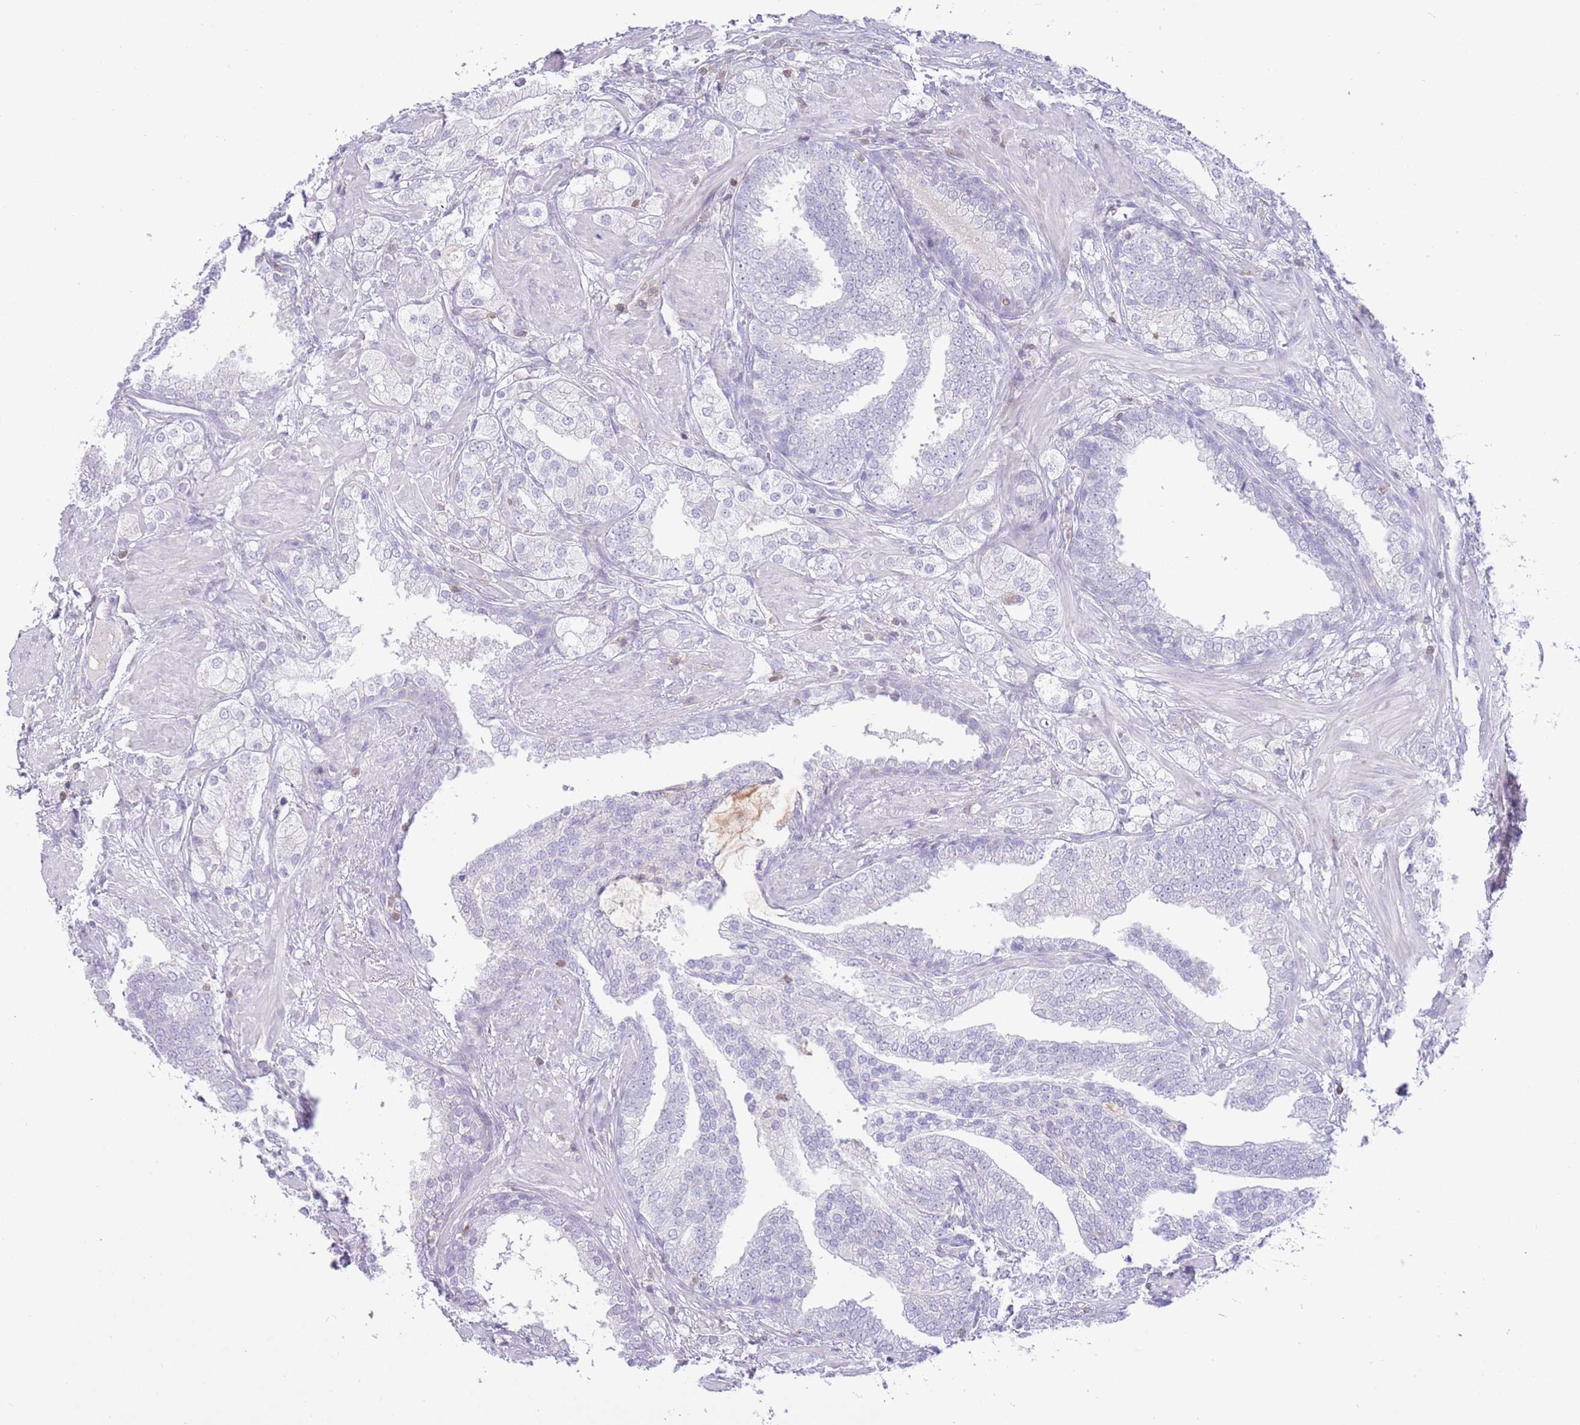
{"staining": {"intensity": "negative", "quantity": "none", "location": "none"}, "tissue": "prostate cancer", "cell_type": "Tumor cells", "image_type": "cancer", "snomed": [{"axis": "morphology", "description": "Adenocarcinoma, High grade"}, {"axis": "topography", "description": "Prostate"}], "caption": "An IHC histopathology image of prostate adenocarcinoma (high-grade) is shown. There is no staining in tumor cells of prostate adenocarcinoma (high-grade).", "gene": "OR4Q3", "patient": {"sex": "male", "age": 50}}